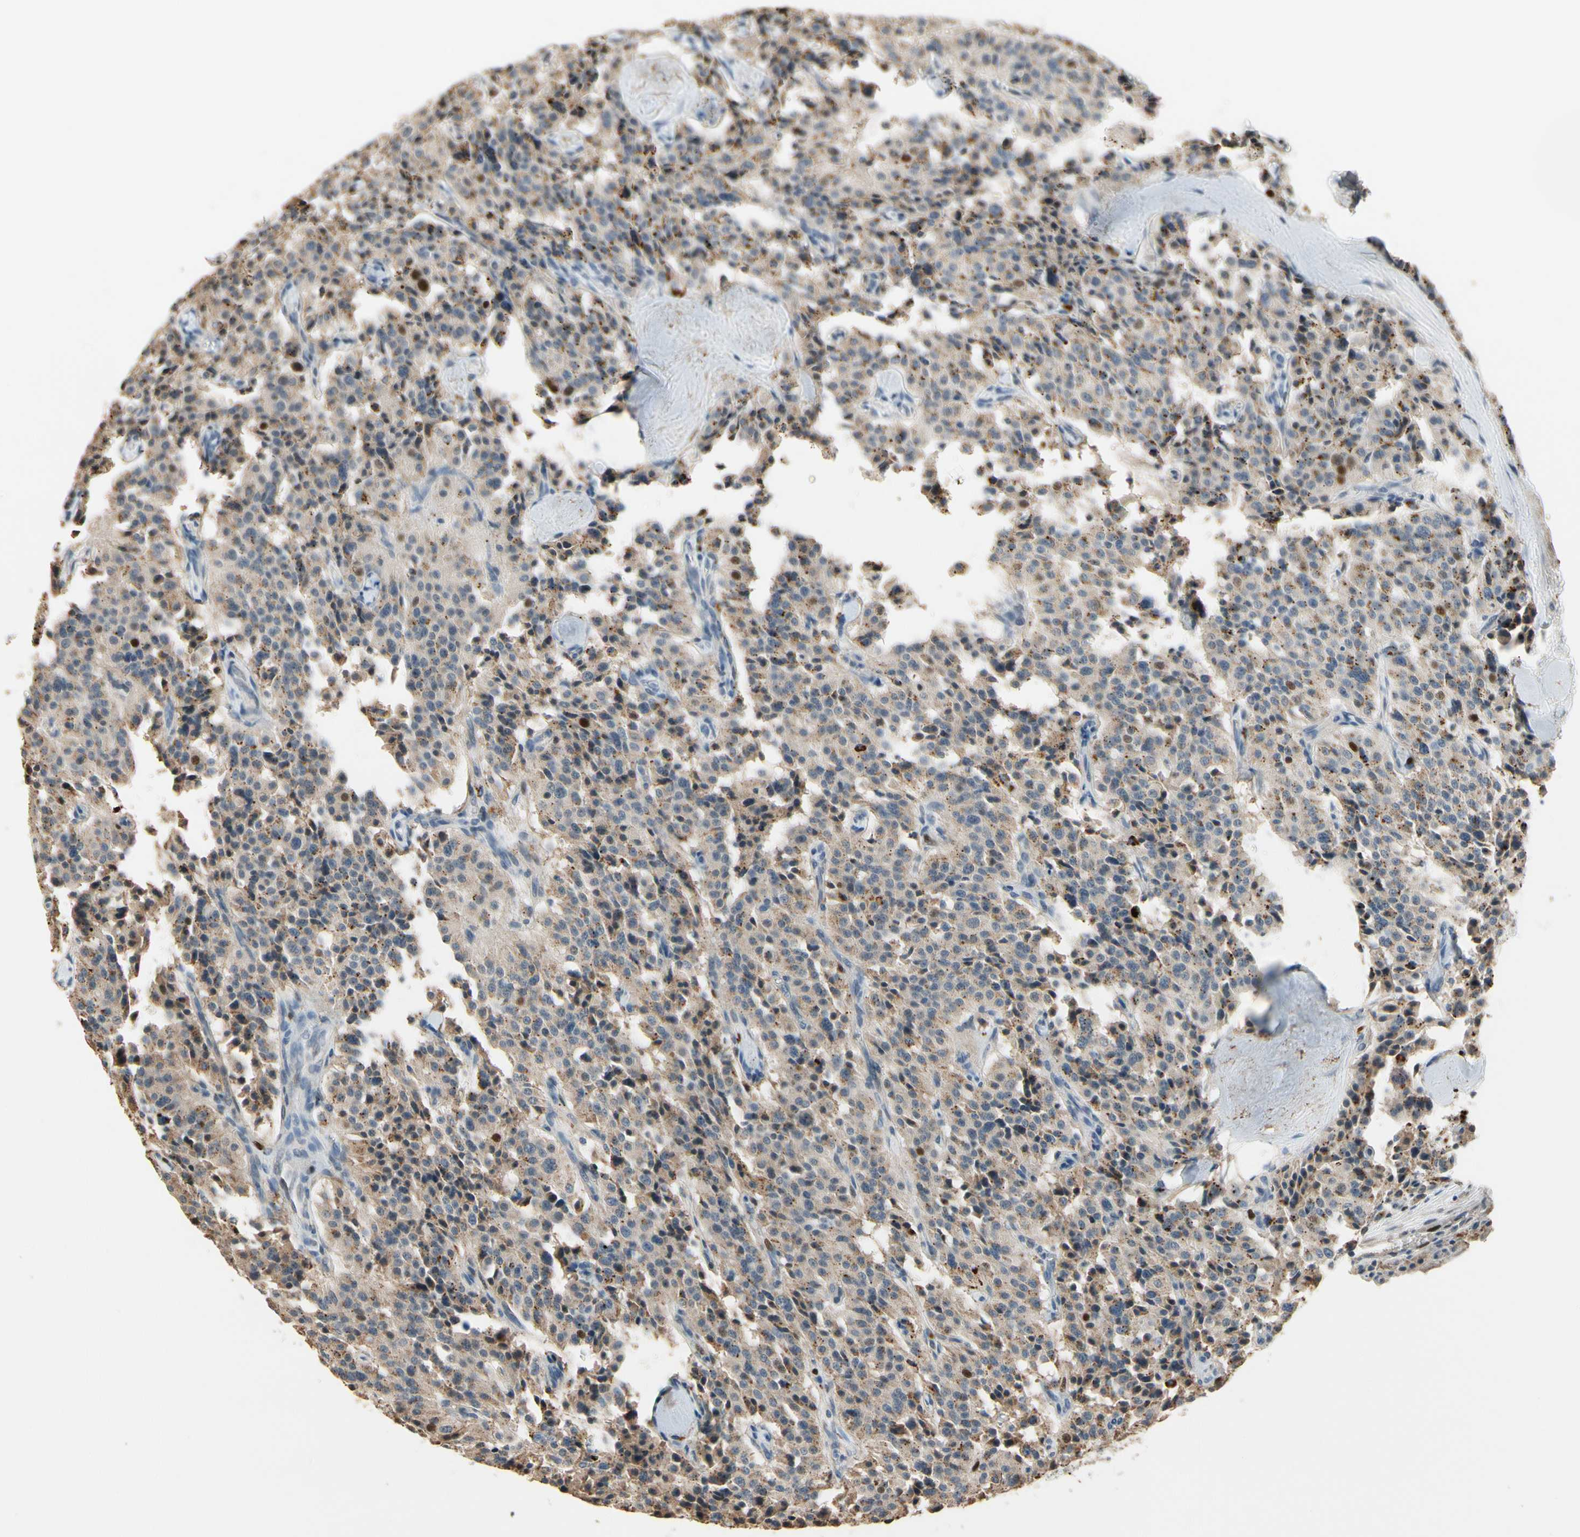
{"staining": {"intensity": "moderate", "quantity": "25%-75%", "location": "cytoplasmic/membranous,nuclear"}, "tissue": "carcinoid", "cell_type": "Tumor cells", "image_type": "cancer", "snomed": [{"axis": "morphology", "description": "Carcinoid, malignant, NOS"}, {"axis": "topography", "description": "Lung"}], "caption": "Immunohistochemical staining of human malignant carcinoid shows medium levels of moderate cytoplasmic/membranous and nuclear protein staining in about 25%-75% of tumor cells.", "gene": "ZKSCAN4", "patient": {"sex": "male", "age": 30}}